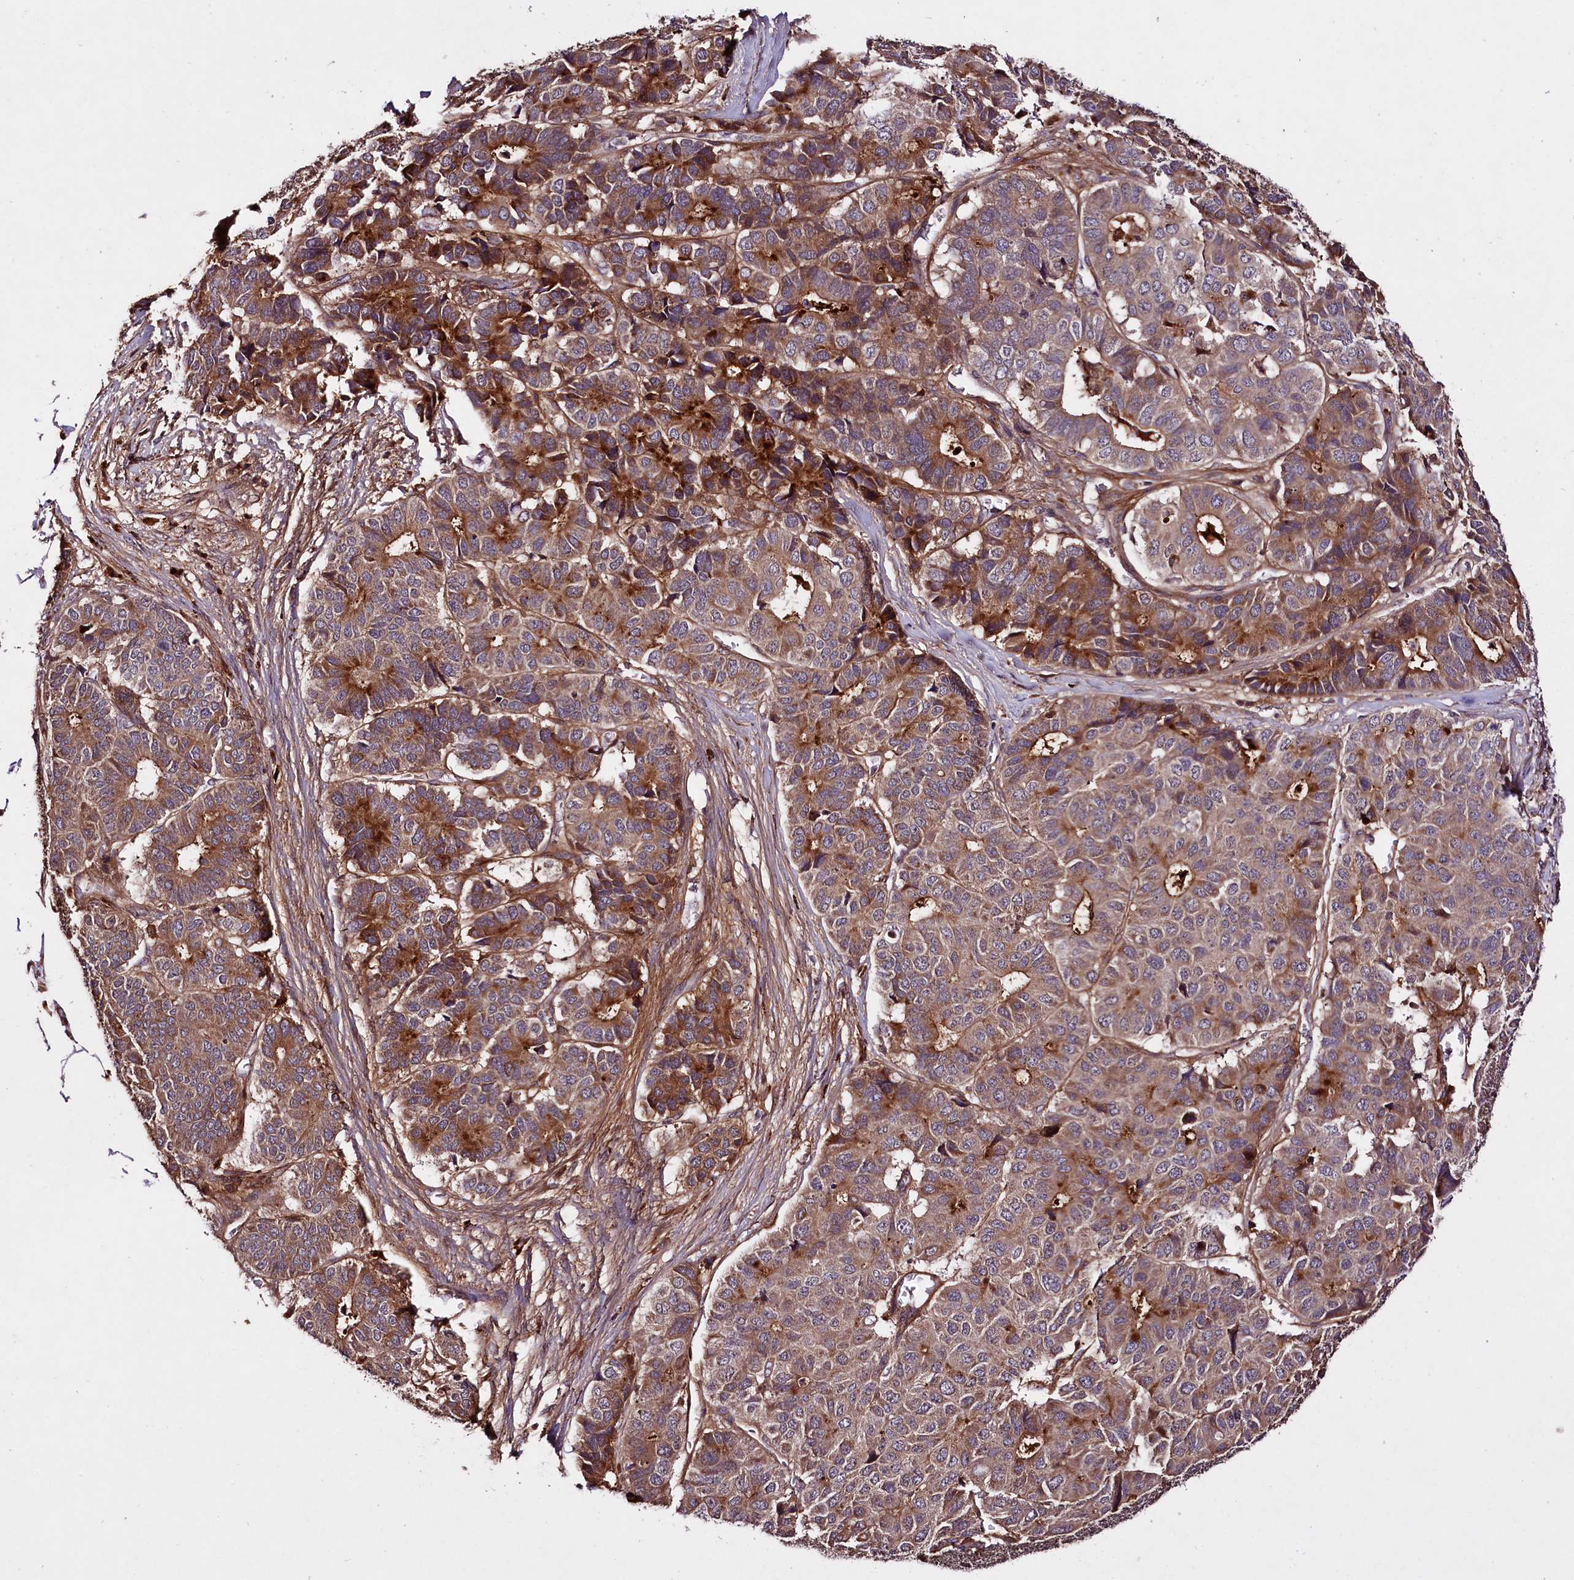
{"staining": {"intensity": "moderate", "quantity": ">75%", "location": "cytoplasmic/membranous"}, "tissue": "pancreatic cancer", "cell_type": "Tumor cells", "image_type": "cancer", "snomed": [{"axis": "morphology", "description": "Adenocarcinoma, NOS"}, {"axis": "topography", "description": "Pancreas"}], "caption": "A brown stain shows moderate cytoplasmic/membranous positivity of a protein in pancreatic cancer tumor cells. Nuclei are stained in blue.", "gene": "TNPO3", "patient": {"sex": "male", "age": 50}}